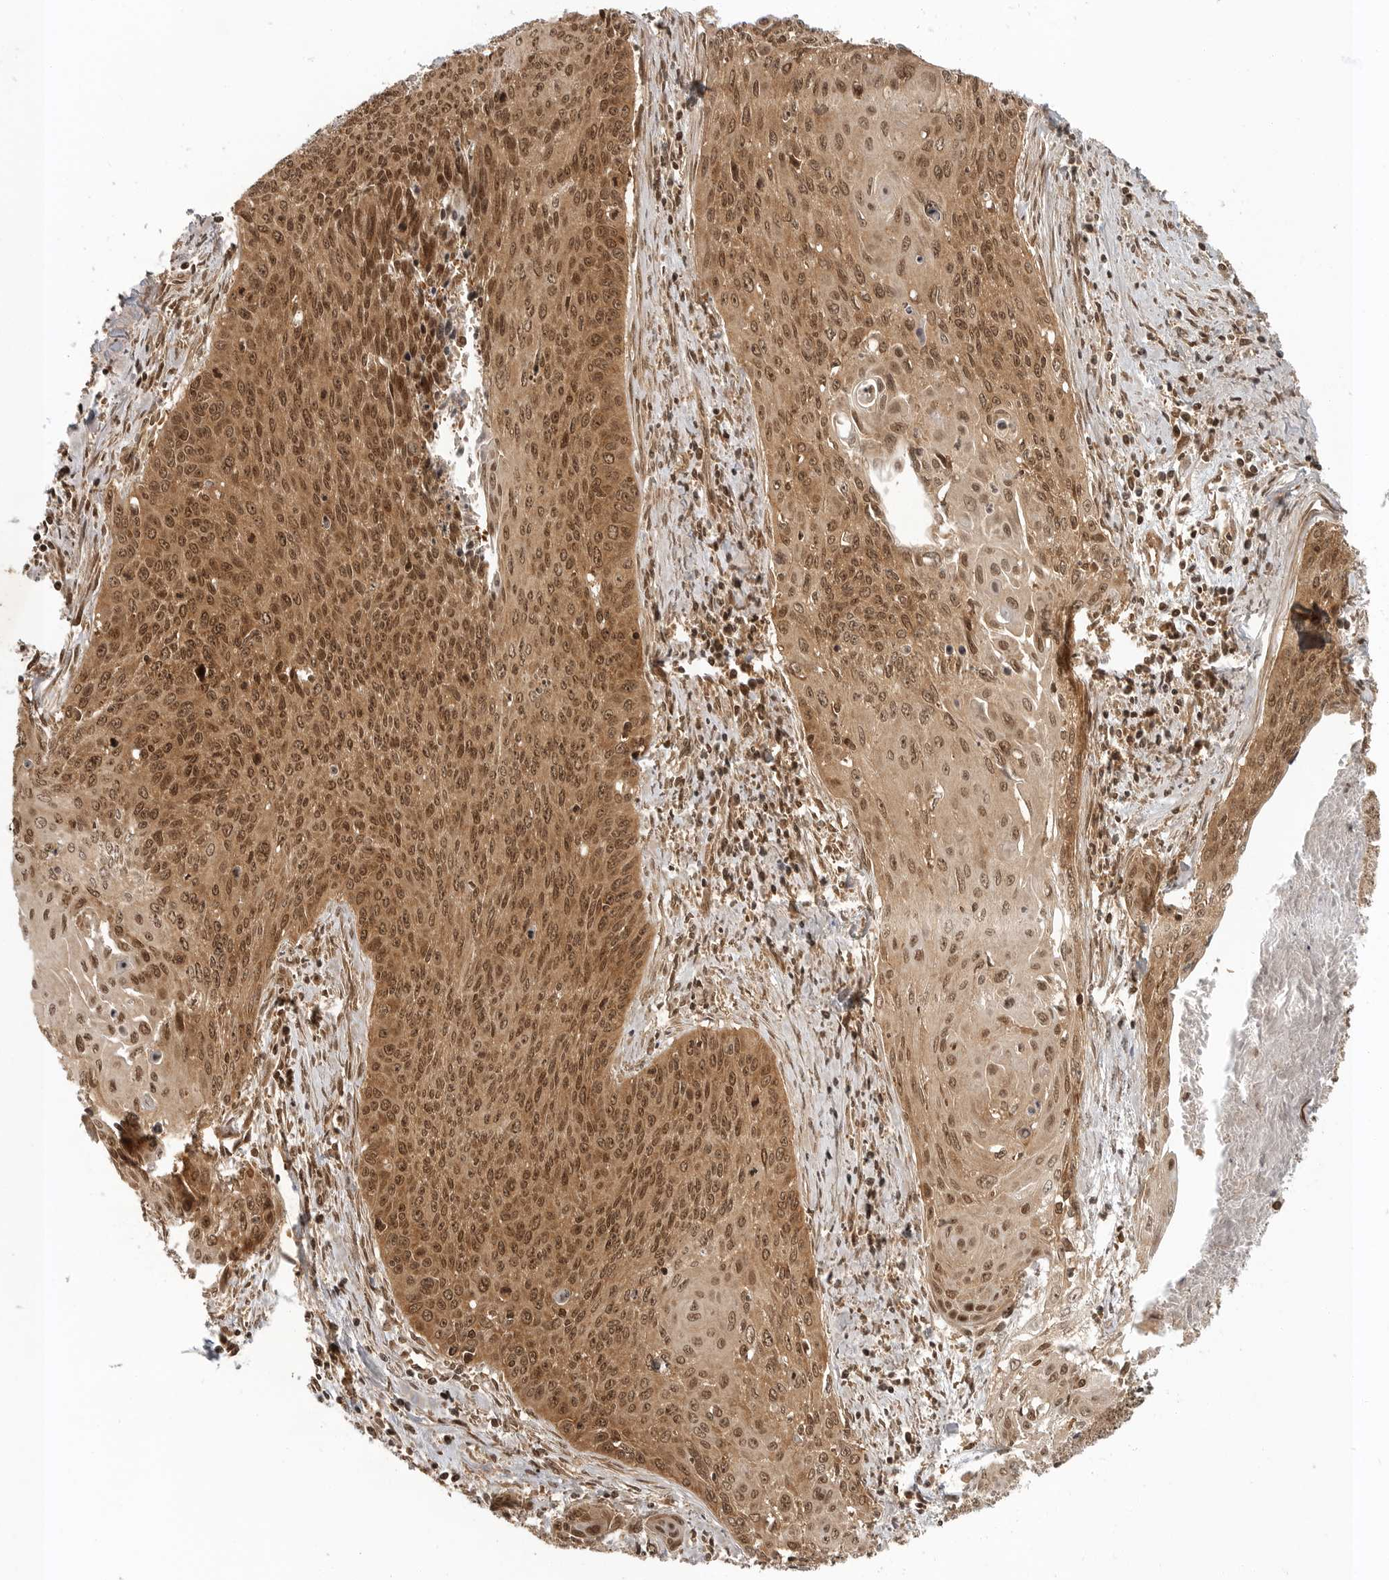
{"staining": {"intensity": "moderate", "quantity": ">75%", "location": "cytoplasmic/membranous,nuclear"}, "tissue": "cervical cancer", "cell_type": "Tumor cells", "image_type": "cancer", "snomed": [{"axis": "morphology", "description": "Squamous cell carcinoma, NOS"}, {"axis": "topography", "description": "Cervix"}], "caption": "High-power microscopy captured an immunohistochemistry micrograph of squamous cell carcinoma (cervical), revealing moderate cytoplasmic/membranous and nuclear staining in about >75% of tumor cells.", "gene": "SZRD1", "patient": {"sex": "female", "age": 55}}